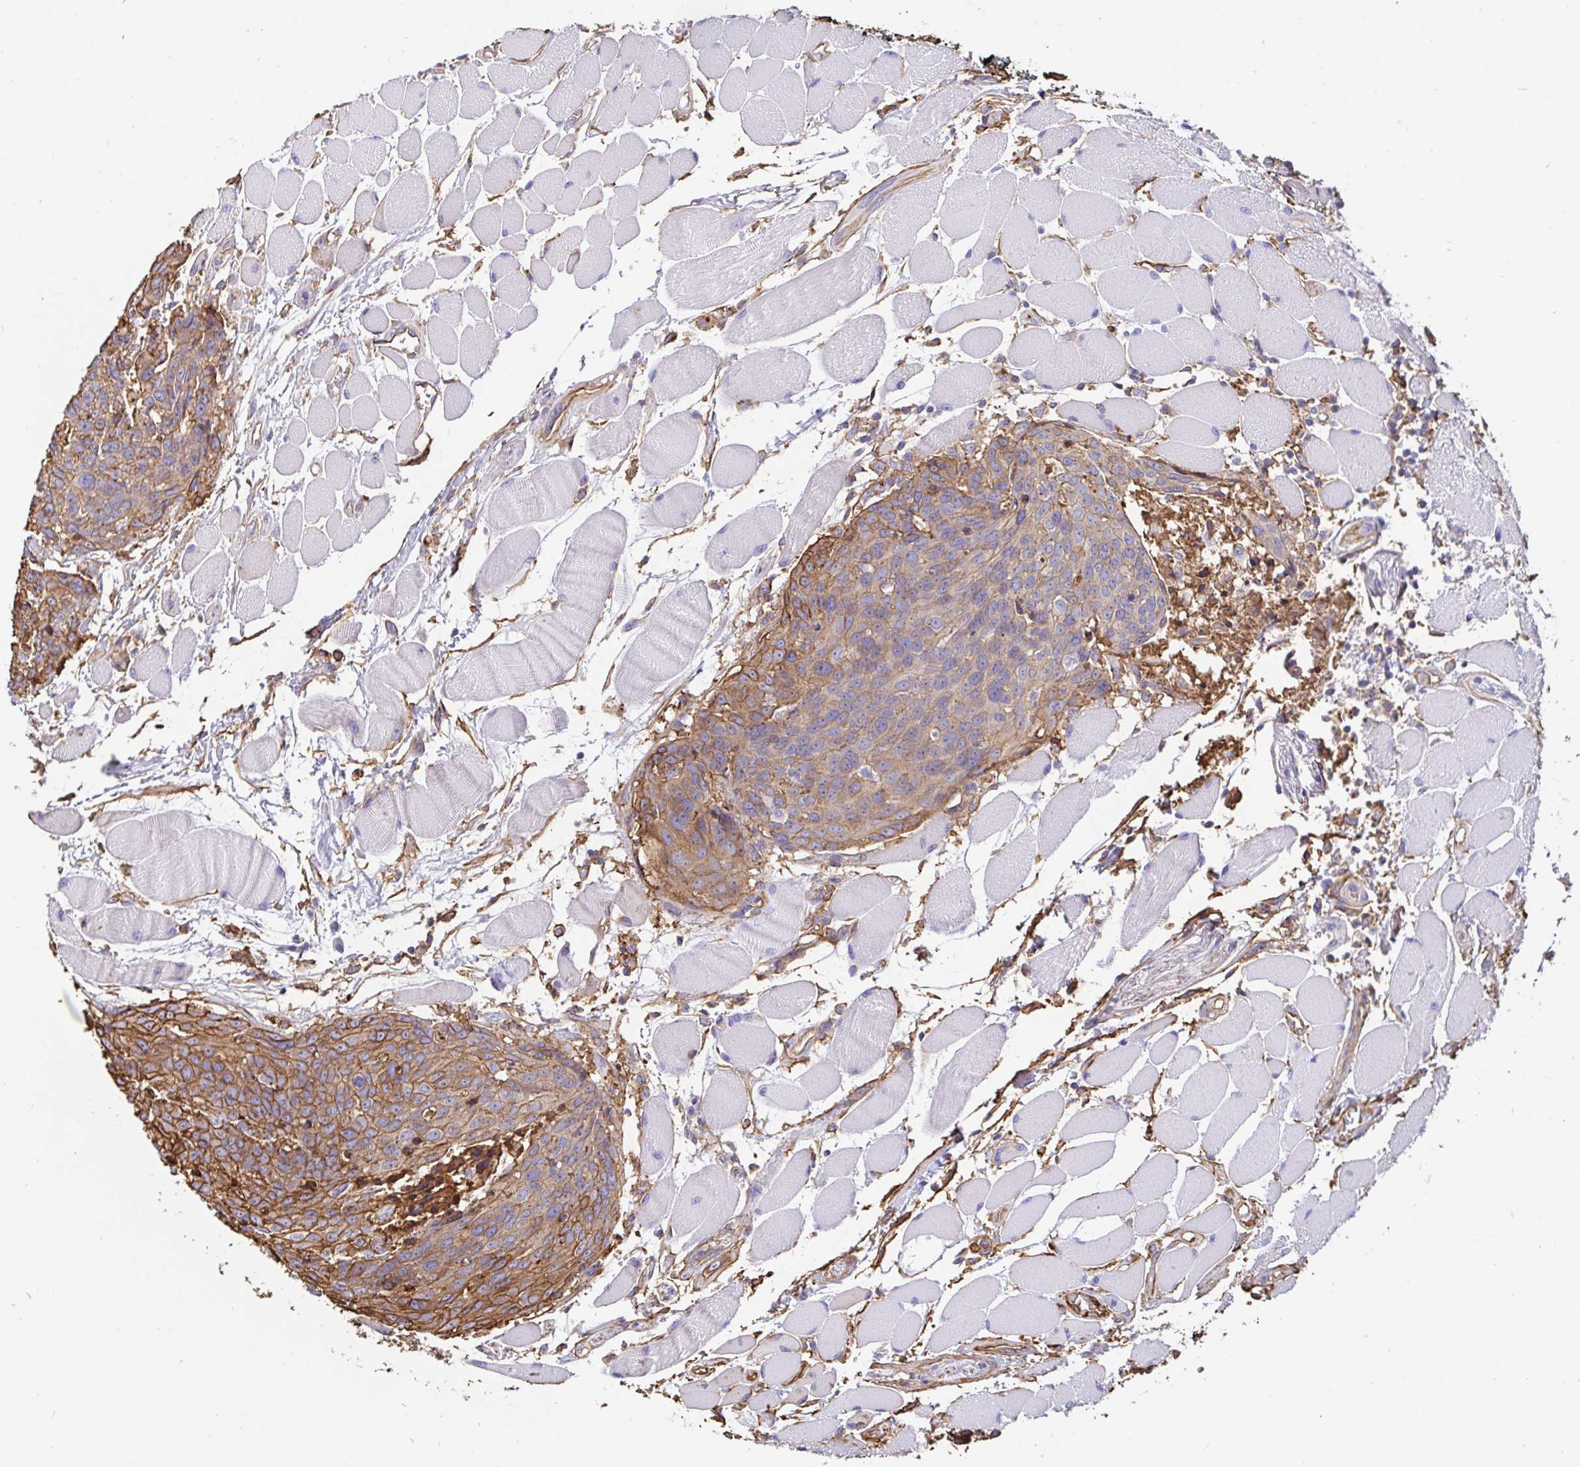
{"staining": {"intensity": "moderate", "quantity": ">75%", "location": "cytoplasmic/membranous"}, "tissue": "head and neck cancer", "cell_type": "Tumor cells", "image_type": "cancer", "snomed": [{"axis": "morphology", "description": "Squamous cell carcinoma, NOS"}, {"axis": "topography", "description": "Oral tissue"}, {"axis": "topography", "description": "Head-Neck"}], "caption": "Immunohistochemical staining of human head and neck cancer displays medium levels of moderate cytoplasmic/membranous staining in approximately >75% of tumor cells.", "gene": "ANXA2", "patient": {"sex": "male", "age": 64}}